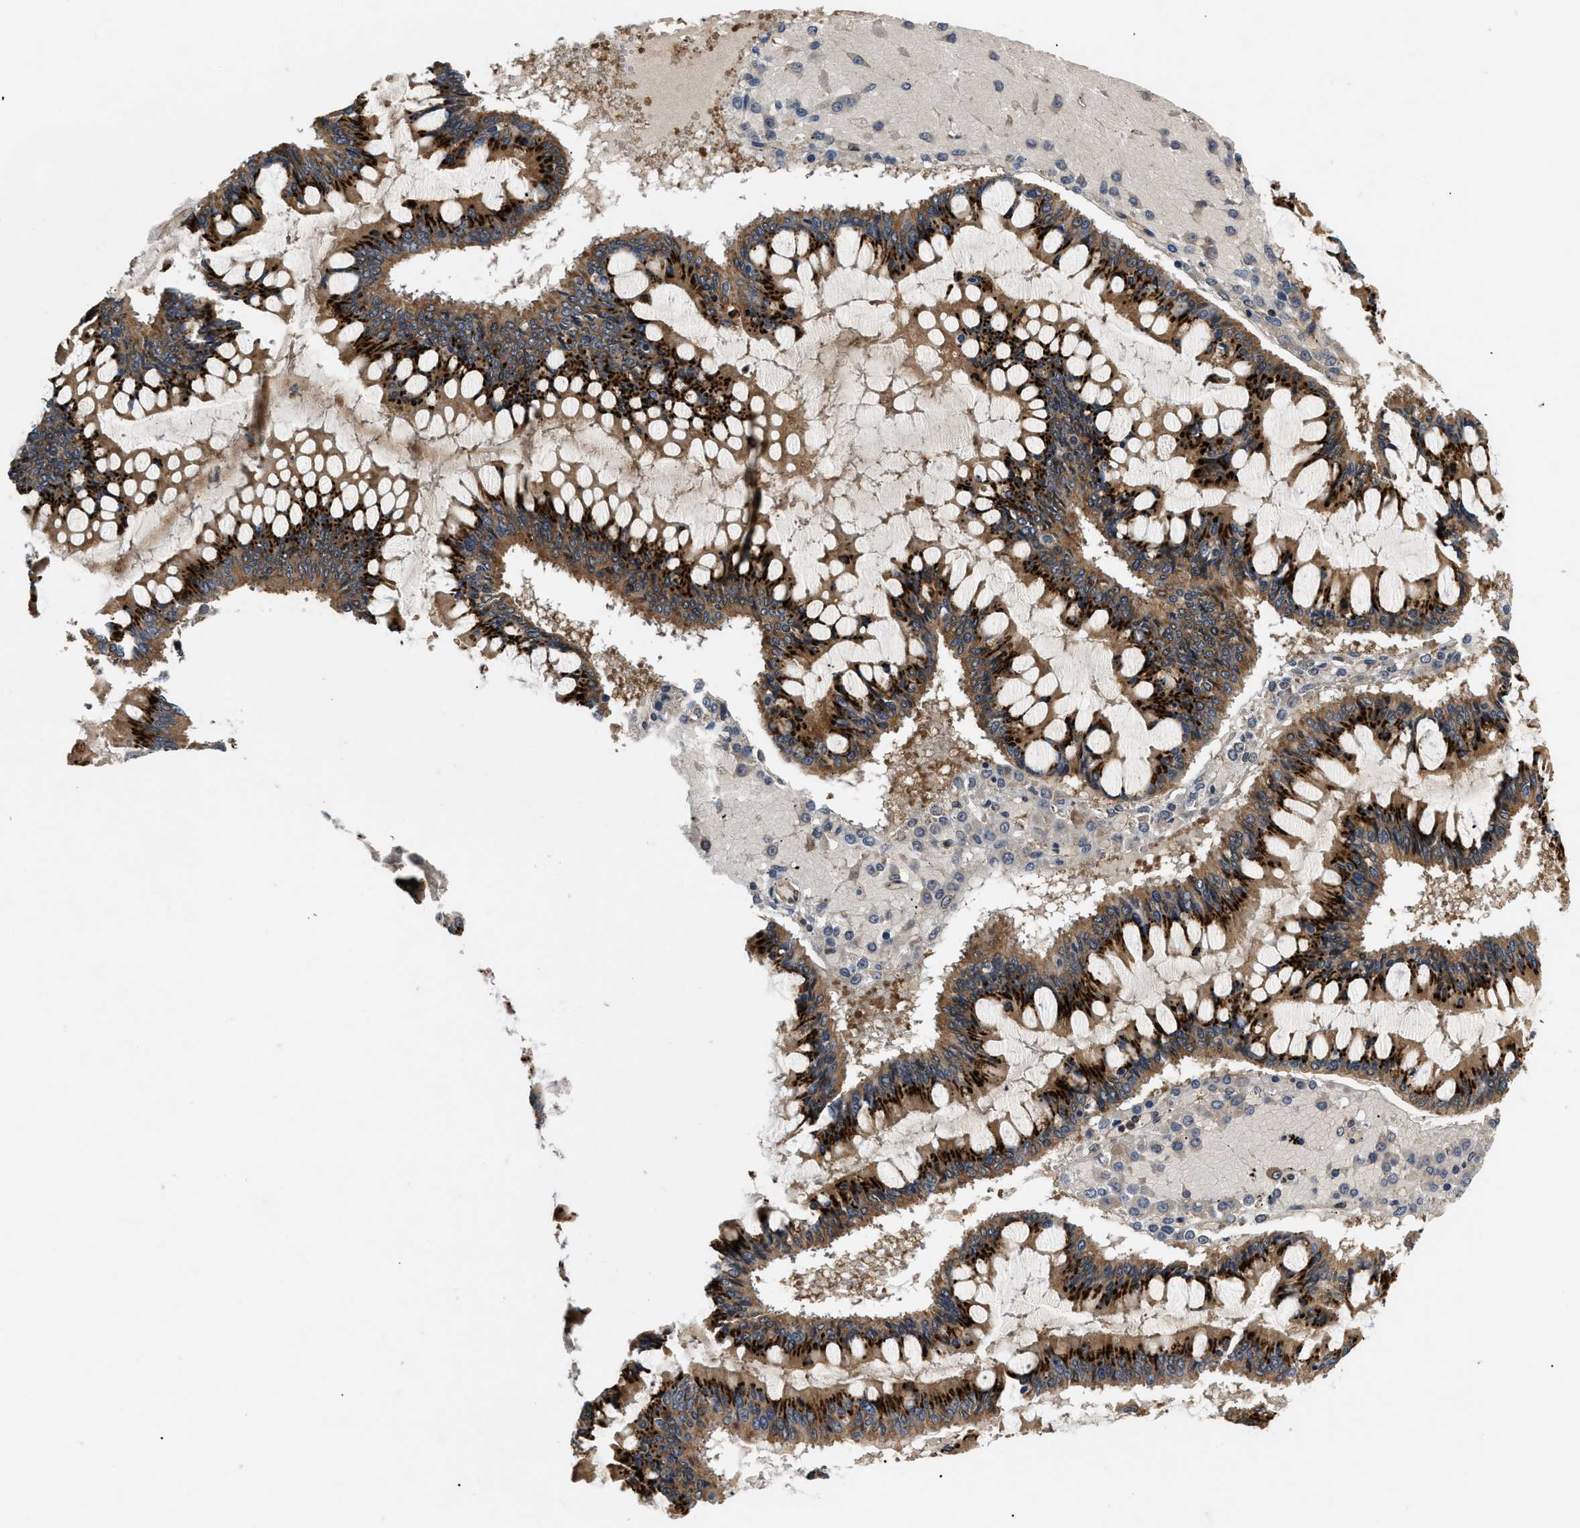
{"staining": {"intensity": "strong", "quantity": ">75%", "location": "cytoplasmic/membranous"}, "tissue": "ovarian cancer", "cell_type": "Tumor cells", "image_type": "cancer", "snomed": [{"axis": "morphology", "description": "Cystadenocarcinoma, mucinous, NOS"}, {"axis": "topography", "description": "Ovary"}], "caption": "Immunohistochemistry image of human ovarian mucinous cystadenocarcinoma stained for a protein (brown), which displays high levels of strong cytoplasmic/membranous expression in approximately >75% of tumor cells.", "gene": "HMGCR", "patient": {"sex": "female", "age": 73}}